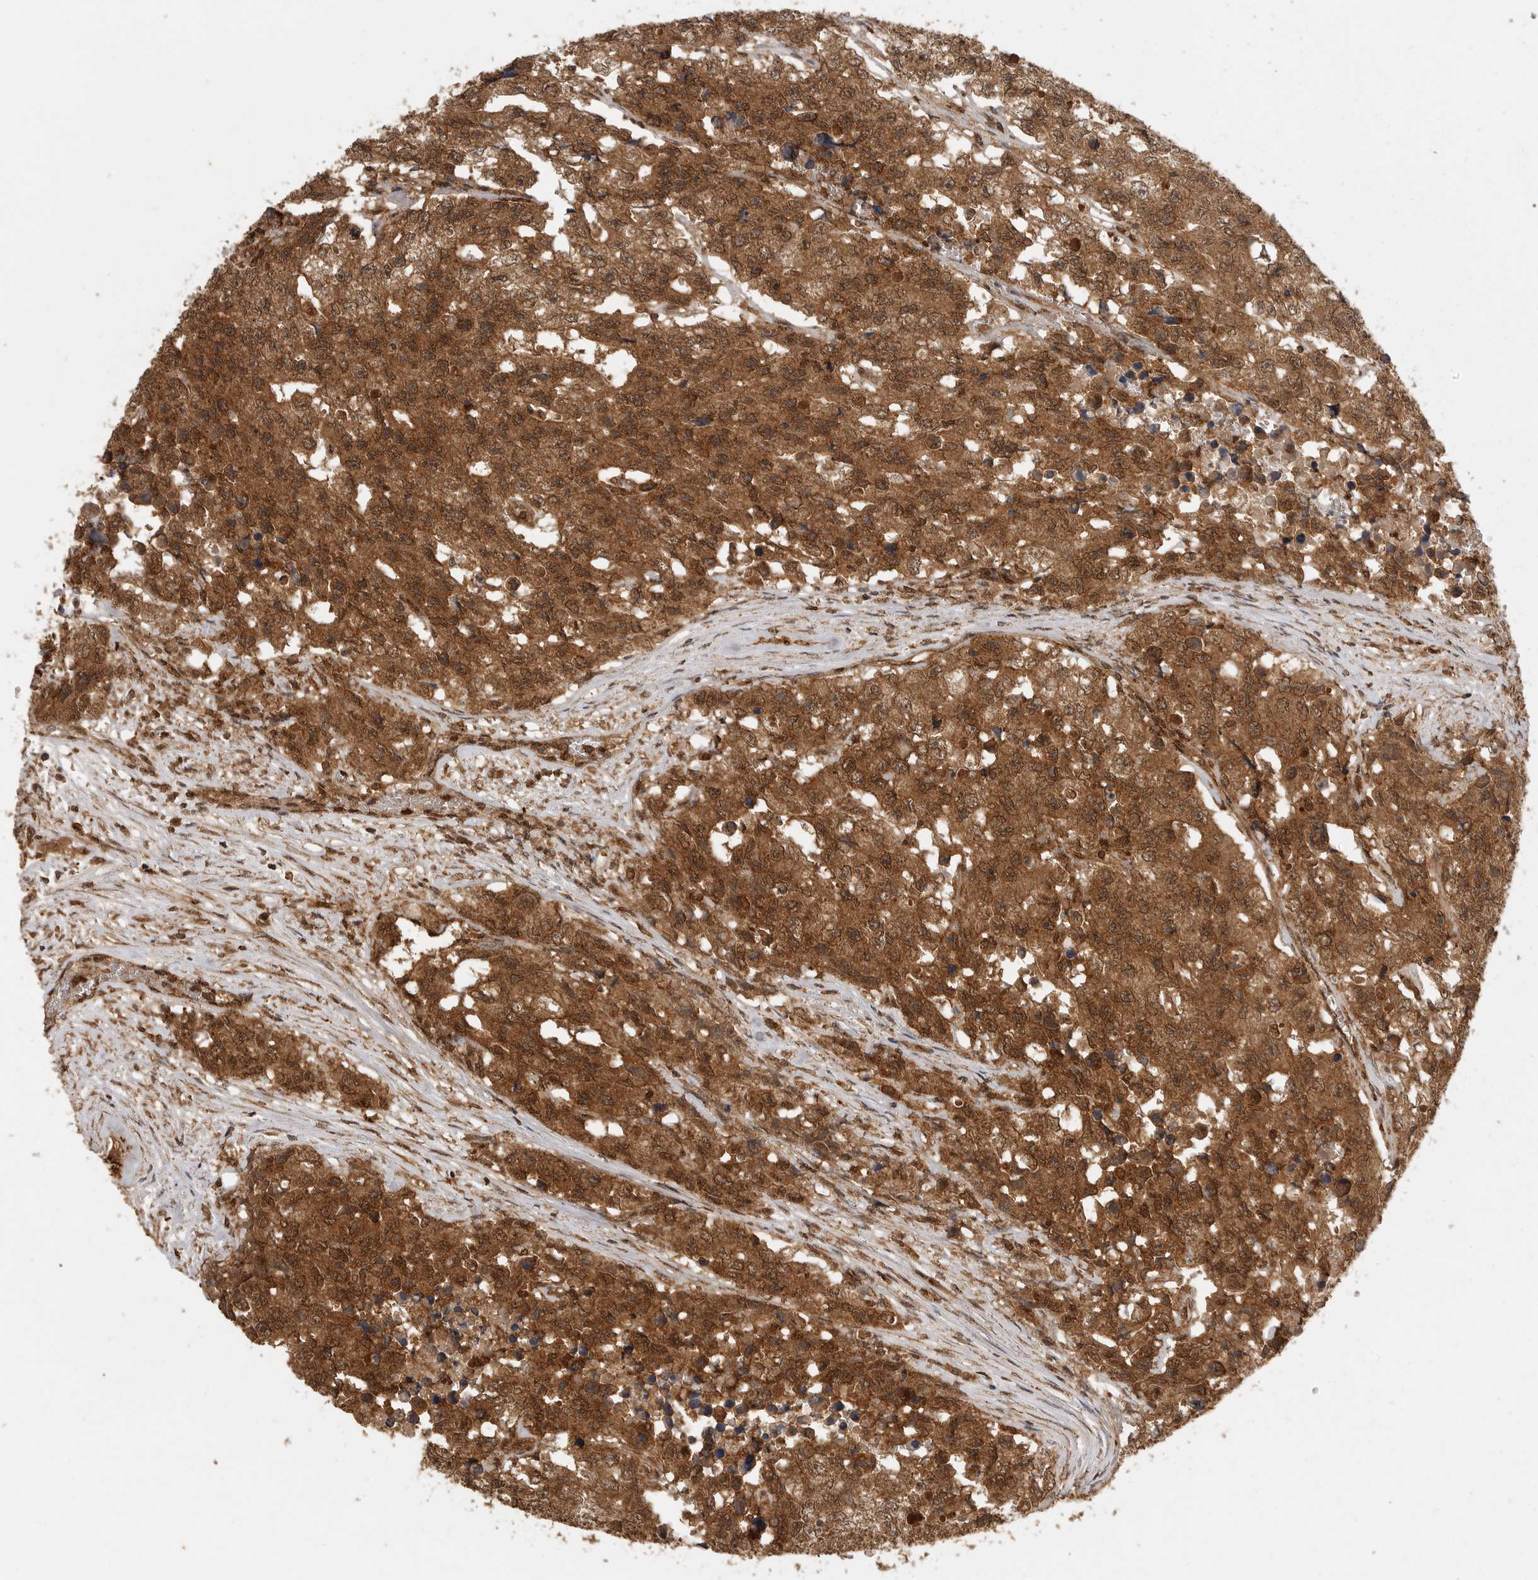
{"staining": {"intensity": "moderate", "quantity": ">75%", "location": "cytoplasmic/membranous,nuclear"}, "tissue": "testis cancer", "cell_type": "Tumor cells", "image_type": "cancer", "snomed": [{"axis": "morphology", "description": "Carcinoma, Embryonal, NOS"}, {"axis": "topography", "description": "Testis"}], "caption": "Tumor cells show medium levels of moderate cytoplasmic/membranous and nuclear staining in approximately >75% of cells in human testis cancer.", "gene": "ICOSLG", "patient": {"sex": "male", "age": 28}}